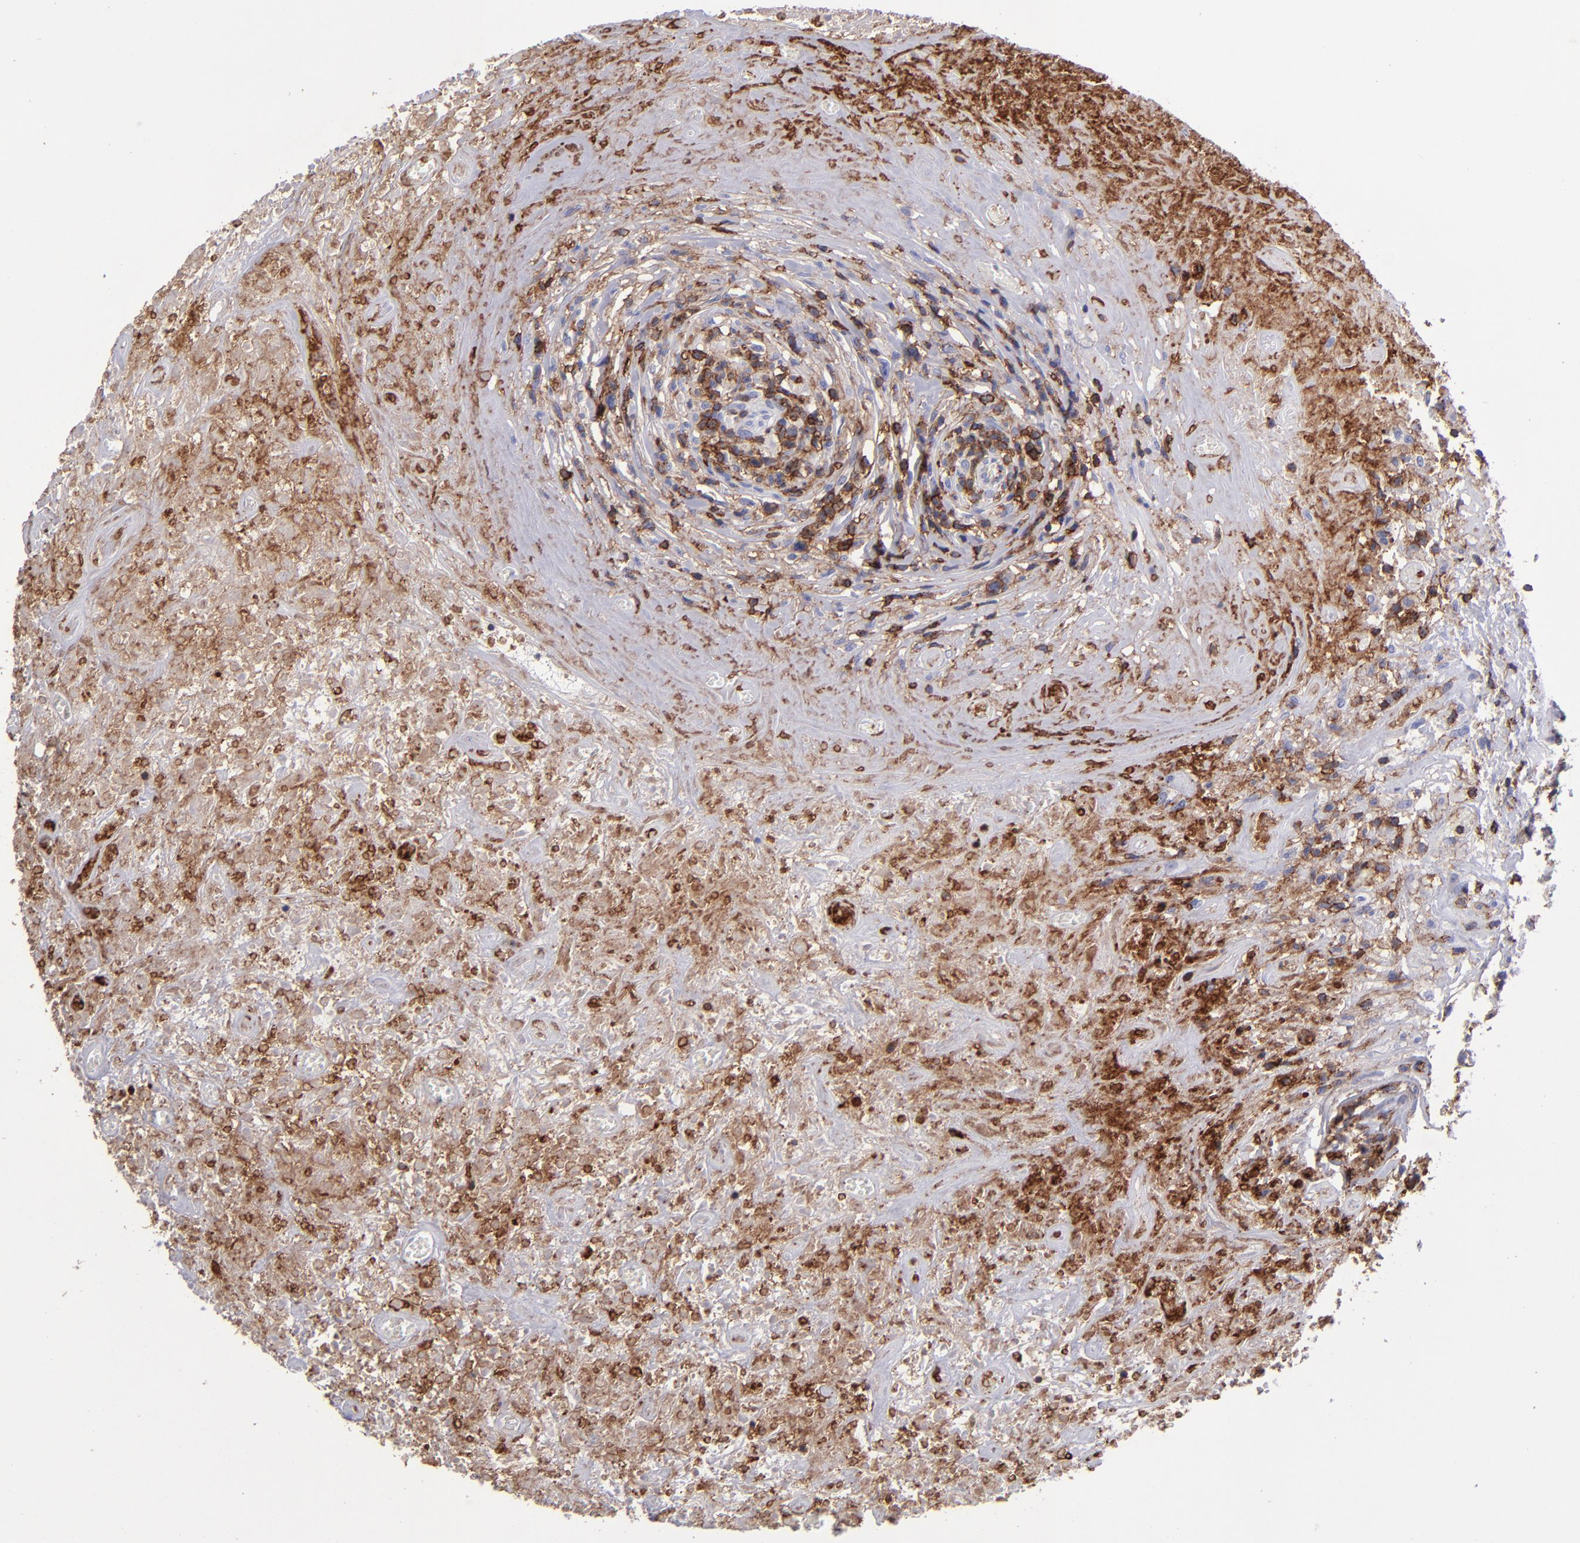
{"staining": {"intensity": "strong", "quantity": ">75%", "location": "cytoplasmic/membranous"}, "tissue": "lymphoma", "cell_type": "Tumor cells", "image_type": "cancer", "snomed": [{"axis": "morphology", "description": "Hodgkin's disease, NOS"}, {"axis": "topography", "description": "Lymph node"}], "caption": "Hodgkin's disease was stained to show a protein in brown. There is high levels of strong cytoplasmic/membranous positivity in approximately >75% of tumor cells.", "gene": "ICAM3", "patient": {"sex": "male", "age": 46}}